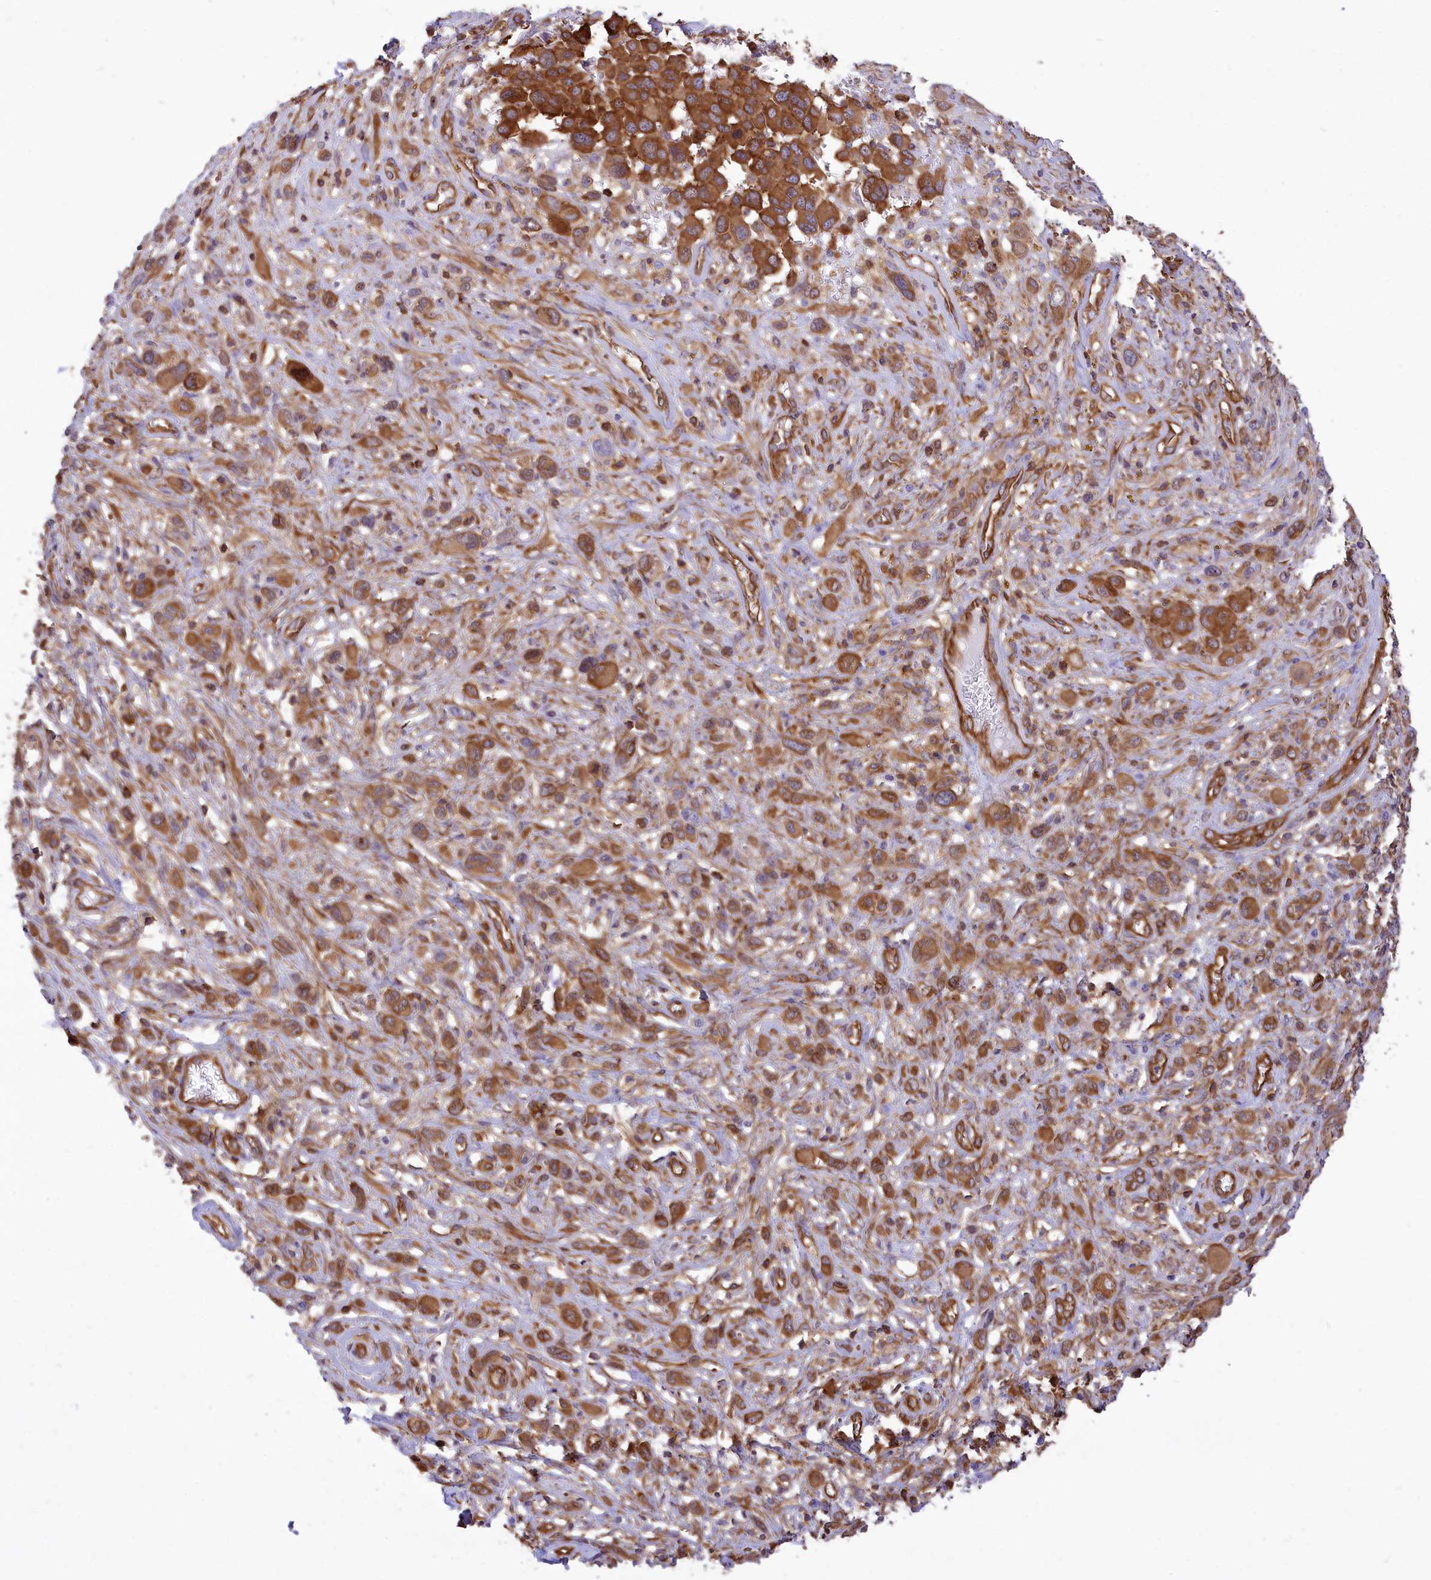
{"staining": {"intensity": "strong", "quantity": ">75%", "location": "cytoplasmic/membranous"}, "tissue": "melanoma", "cell_type": "Tumor cells", "image_type": "cancer", "snomed": [{"axis": "morphology", "description": "Malignant melanoma, NOS"}, {"axis": "topography", "description": "Skin of trunk"}], "caption": "Immunohistochemical staining of human malignant melanoma shows high levels of strong cytoplasmic/membranous expression in approximately >75% of tumor cells.", "gene": "SEPTIN9", "patient": {"sex": "male", "age": 71}}